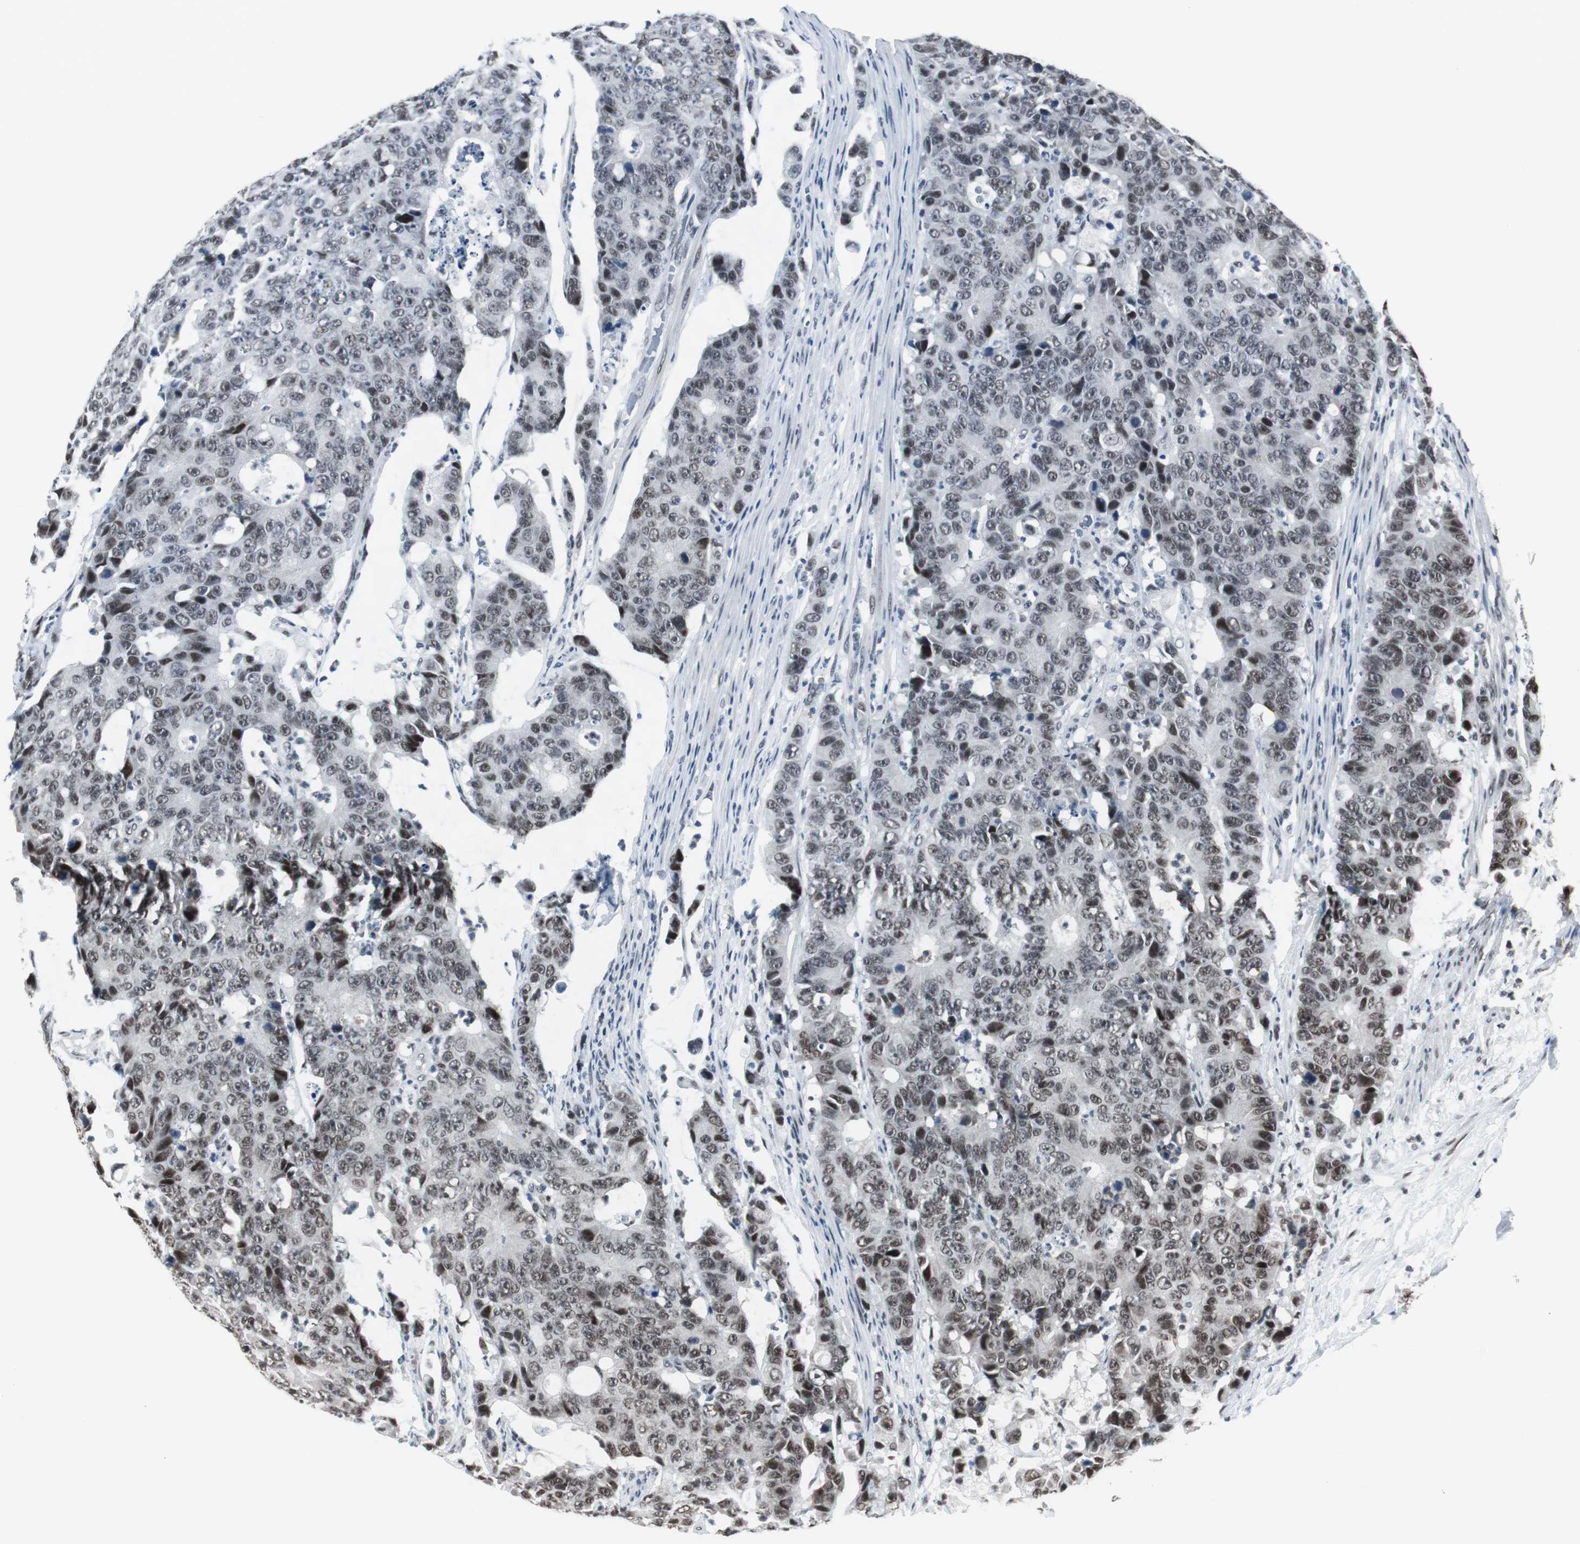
{"staining": {"intensity": "moderate", "quantity": ">75%", "location": "nuclear"}, "tissue": "colorectal cancer", "cell_type": "Tumor cells", "image_type": "cancer", "snomed": [{"axis": "morphology", "description": "Adenocarcinoma, NOS"}, {"axis": "topography", "description": "Colon"}], "caption": "Colorectal cancer (adenocarcinoma) stained for a protein exhibits moderate nuclear positivity in tumor cells.", "gene": "CDK9", "patient": {"sex": "female", "age": 86}}